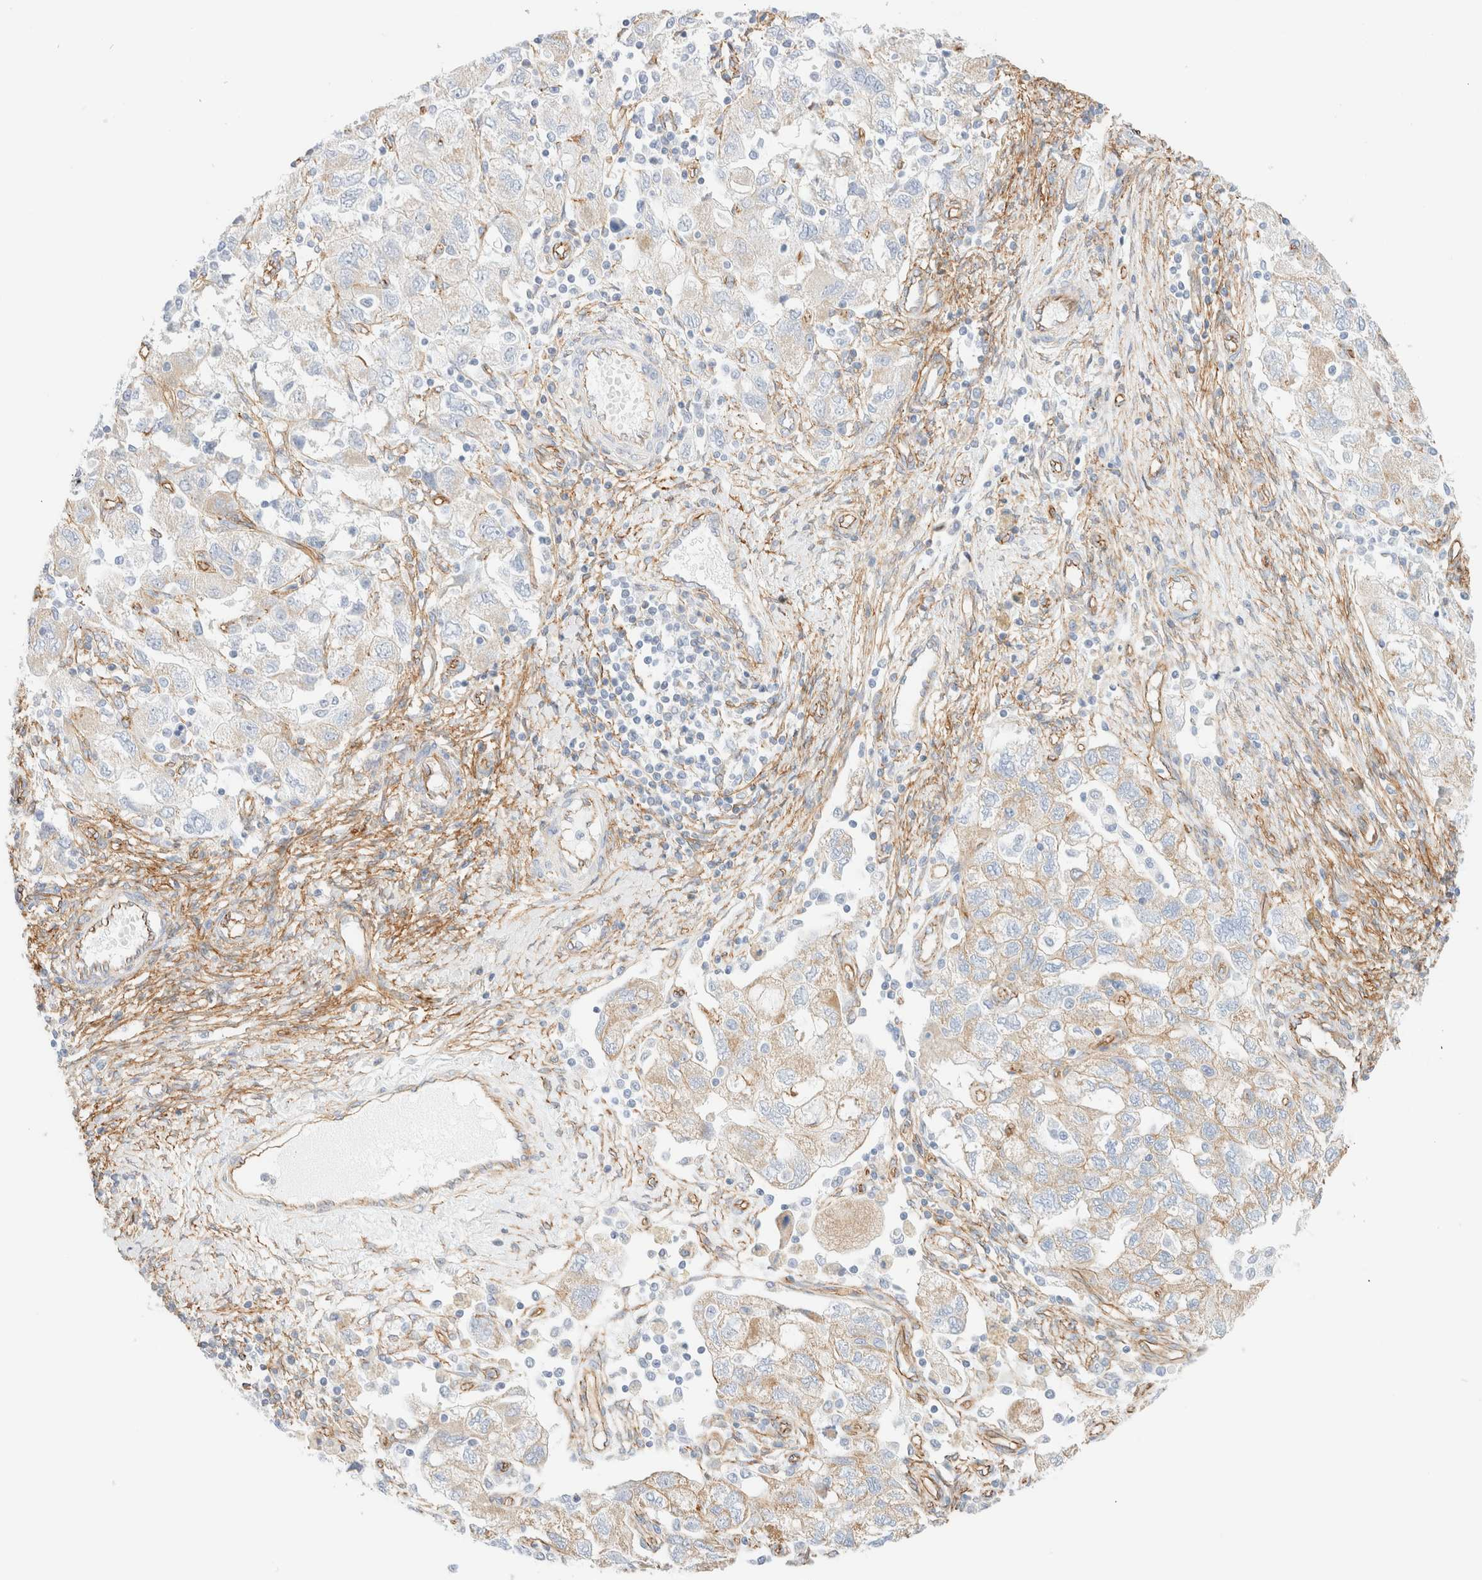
{"staining": {"intensity": "weak", "quantity": "<25%", "location": "cytoplasmic/membranous"}, "tissue": "ovarian cancer", "cell_type": "Tumor cells", "image_type": "cancer", "snomed": [{"axis": "morphology", "description": "Carcinoma, NOS"}, {"axis": "morphology", "description": "Cystadenocarcinoma, serous, NOS"}, {"axis": "topography", "description": "Ovary"}], "caption": "Tumor cells are negative for protein expression in human ovarian carcinoma.", "gene": "CYB5R4", "patient": {"sex": "female", "age": 69}}